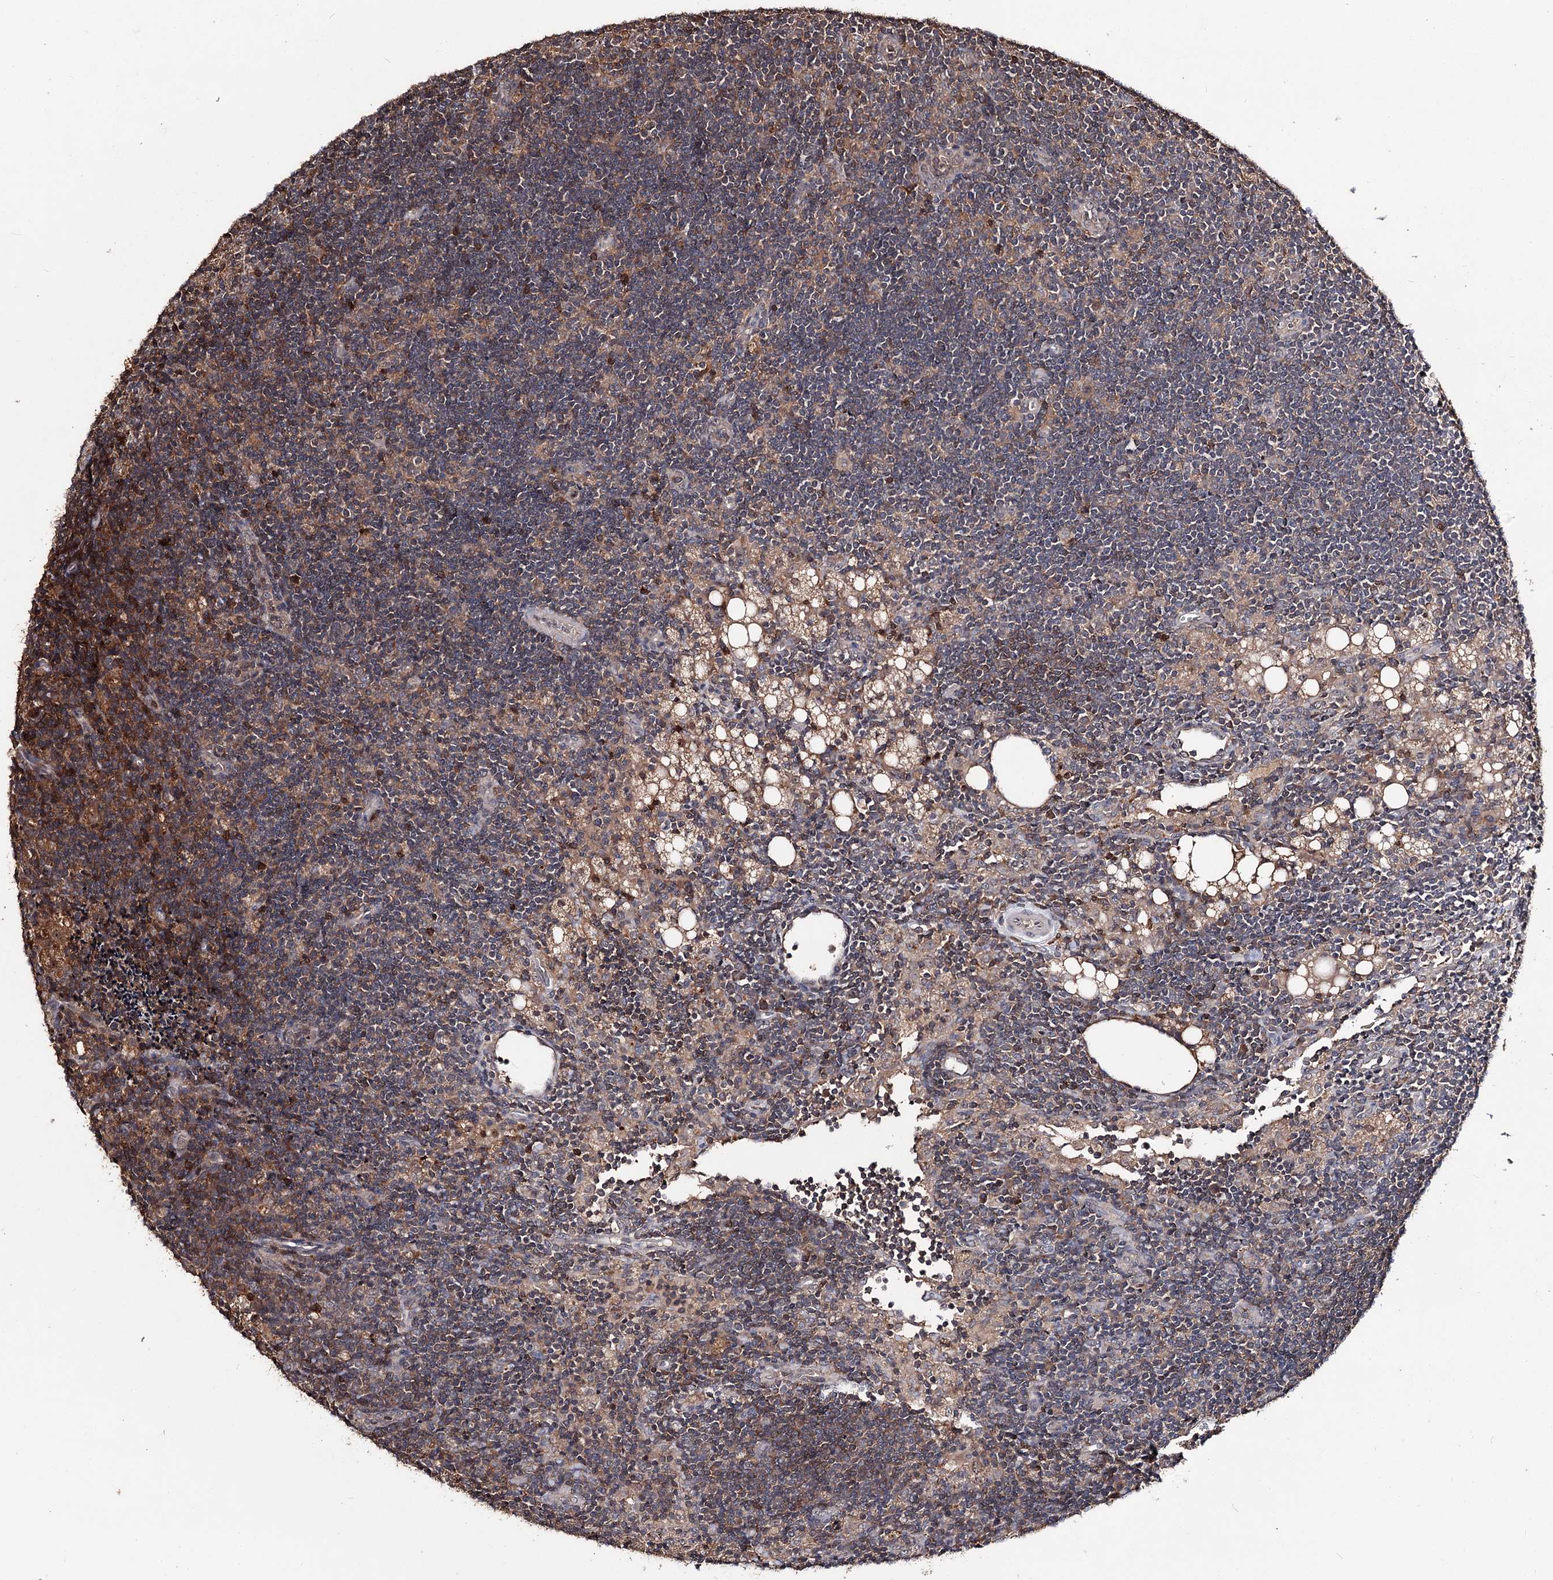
{"staining": {"intensity": "weak", "quantity": ">75%", "location": "cytoplasmic/membranous"}, "tissue": "lymph node", "cell_type": "Germinal center cells", "image_type": "normal", "snomed": [{"axis": "morphology", "description": "Normal tissue, NOS"}, {"axis": "topography", "description": "Lymph node"}], "caption": "A photomicrograph showing weak cytoplasmic/membranous expression in approximately >75% of germinal center cells in benign lymph node, as visualized by brown immunohistochemical staining.", "gene": "FAM53B", "patient": {"sex": "male", "age": 24}}